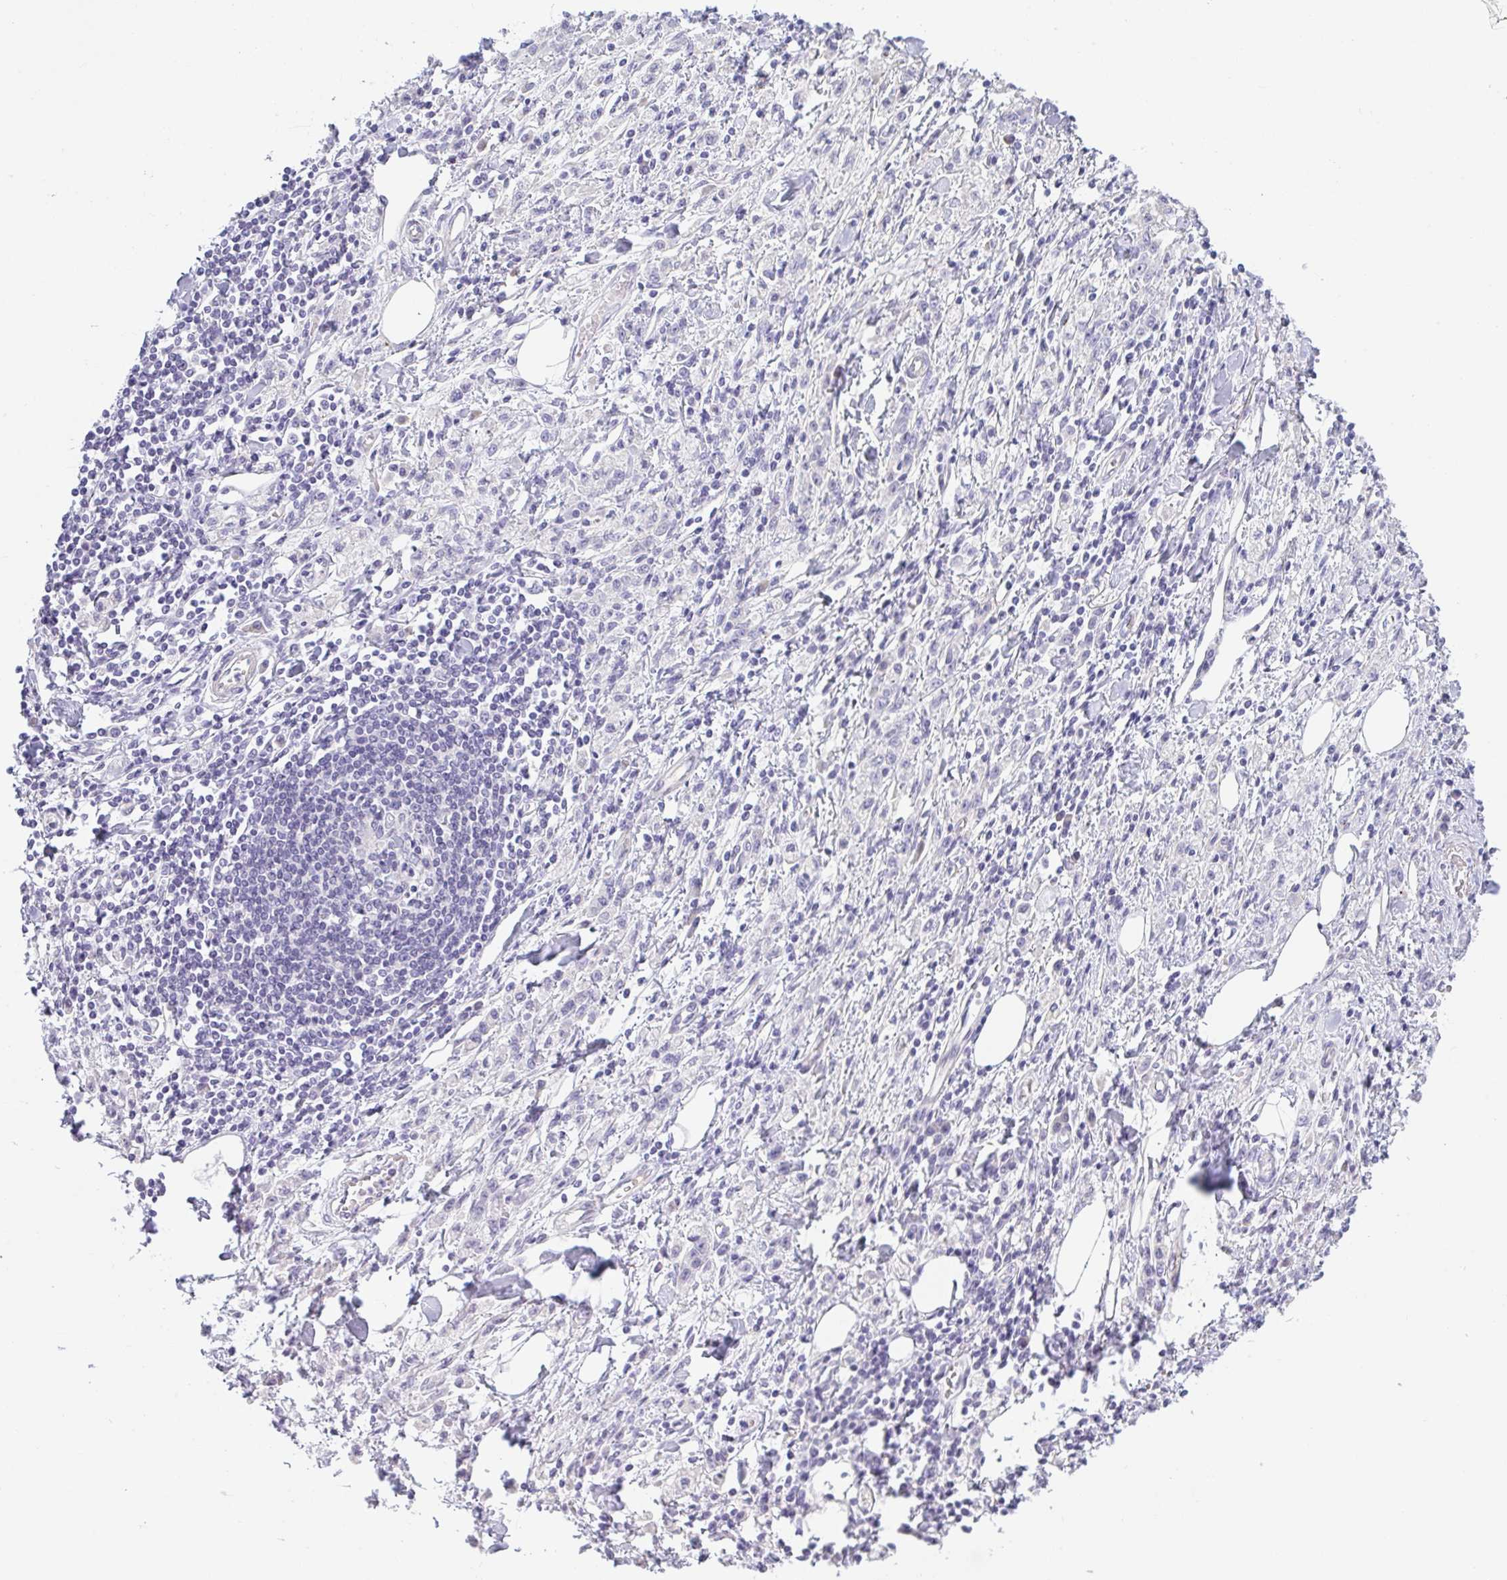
{"staining": {"intensity": "negative", "quantity": "none", "location": "none"}, "tissue": "stomach cancer", "cell_type": "Tumor cells", "image_type": "cancer", "snomed": [{"axis": "morphology", "description": "Adenocarcinoma, NOS"}, {"axis": "topography", "description": "Stomach"}], "caption": "There is no significant positivity in tumor cells of stomach adenocarcinoma. (DAB immunohistochemistry (IHC), high magnification).", "gene": "LPAR4", "patient": {"sex": "male", "age": 77}}